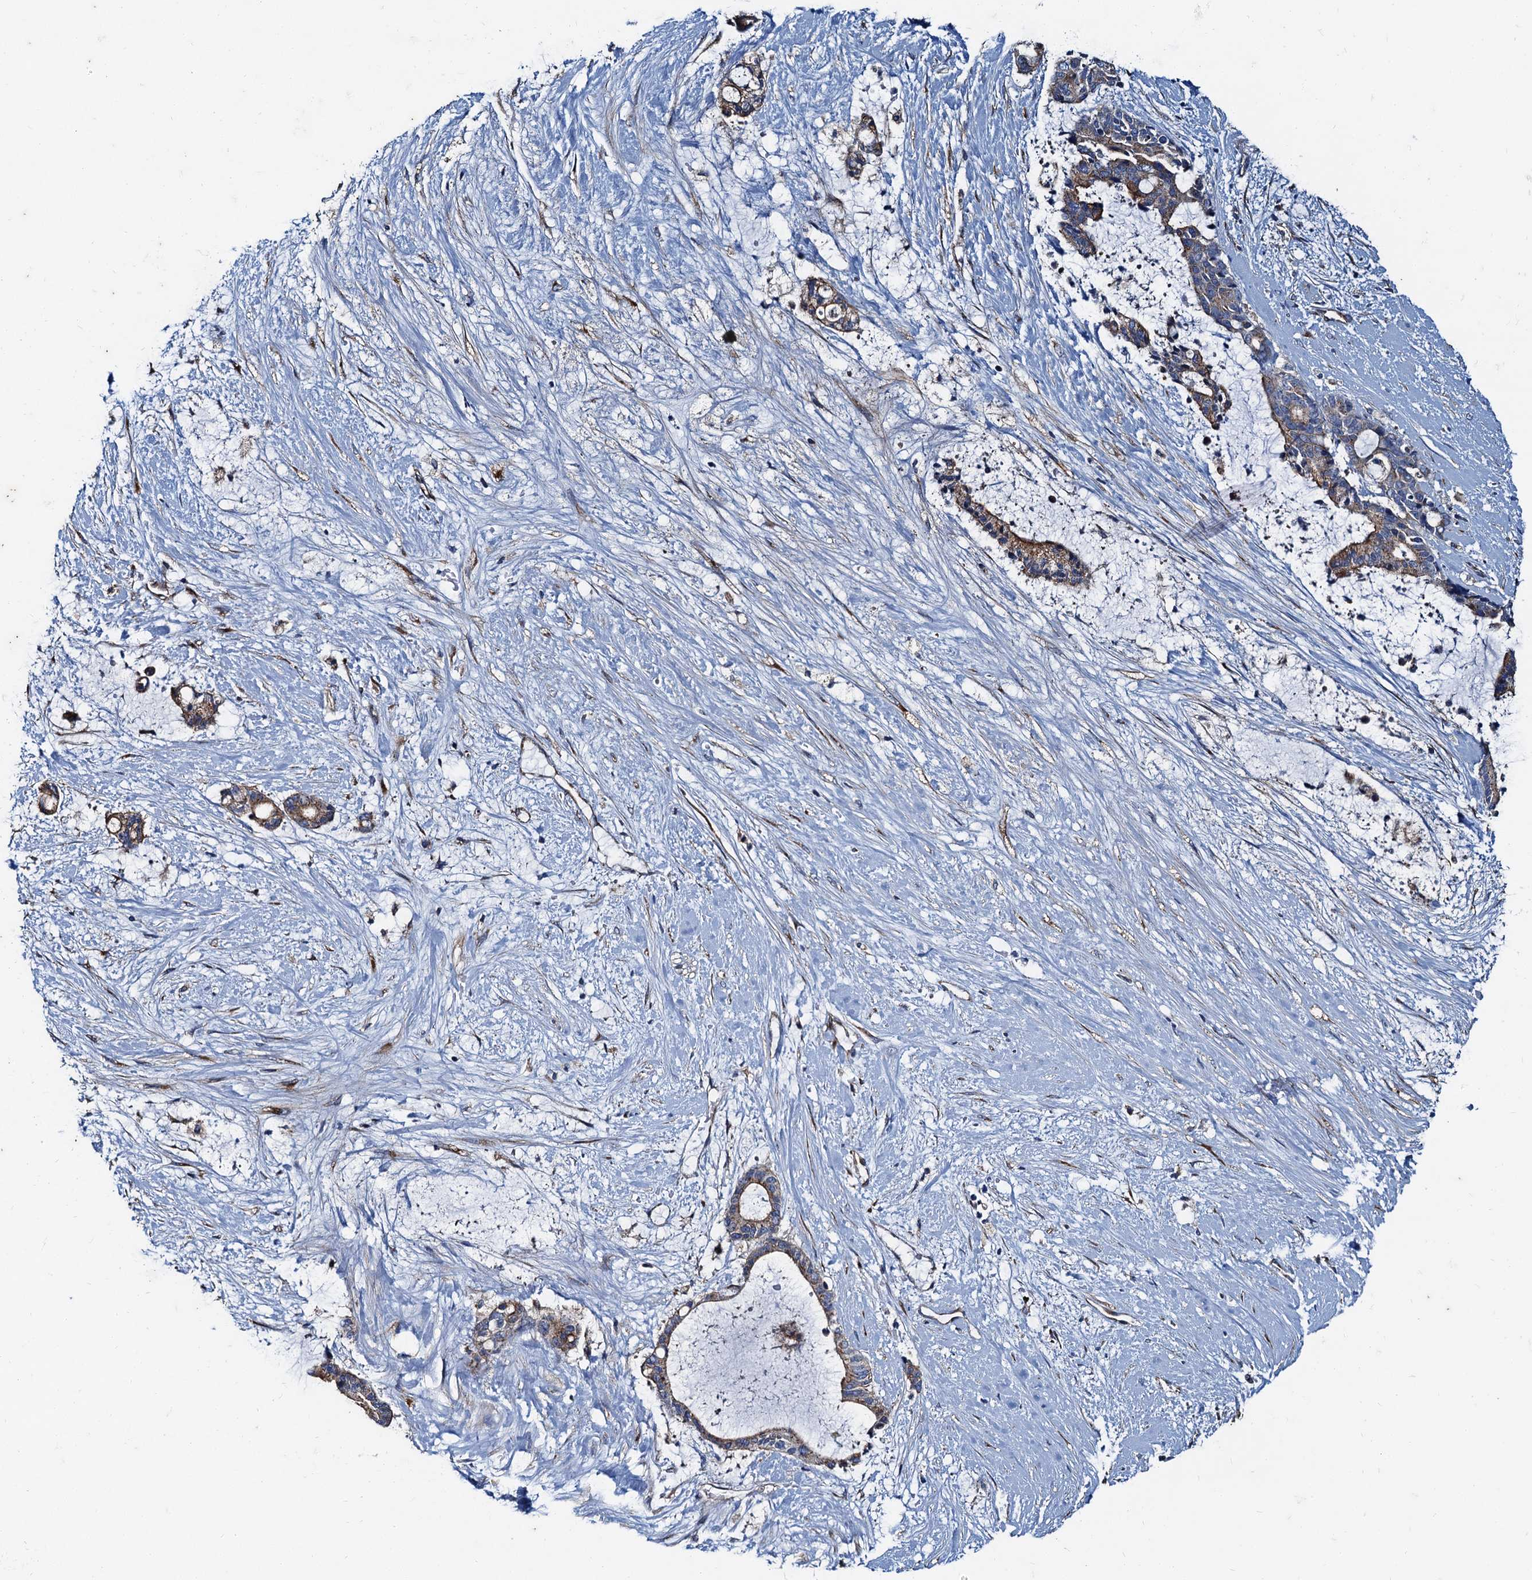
{"staining": {"intensity": "weak", "quantity": ">75%", "location": "cytoplasmic/membranous"}, "tissue": "liver cancer", "cell_type": "Tumor cells", "image_type": "cancer", "snomed": [{"axis": "morphology", "description": "Normal tissue, NOS"}, {"axis": "morphology", "description": "Cholangiocarcinoma"}, {"axis": "topography", "description": "Liver"}, {"axis": "topography", "description": "Peripheral nerve tissue"}], "caption": "Immunohistochemistry (DAB) staining of human liver cancer (cholangiocarcinoma) displays weak cytoplasmic/membranous protein staining in about >75% of tumor cells. (DAB IHC with brightfield microscopy, high magnification).", "gene": "NGRN", "patient": {"sex": "female", "age": 73}}